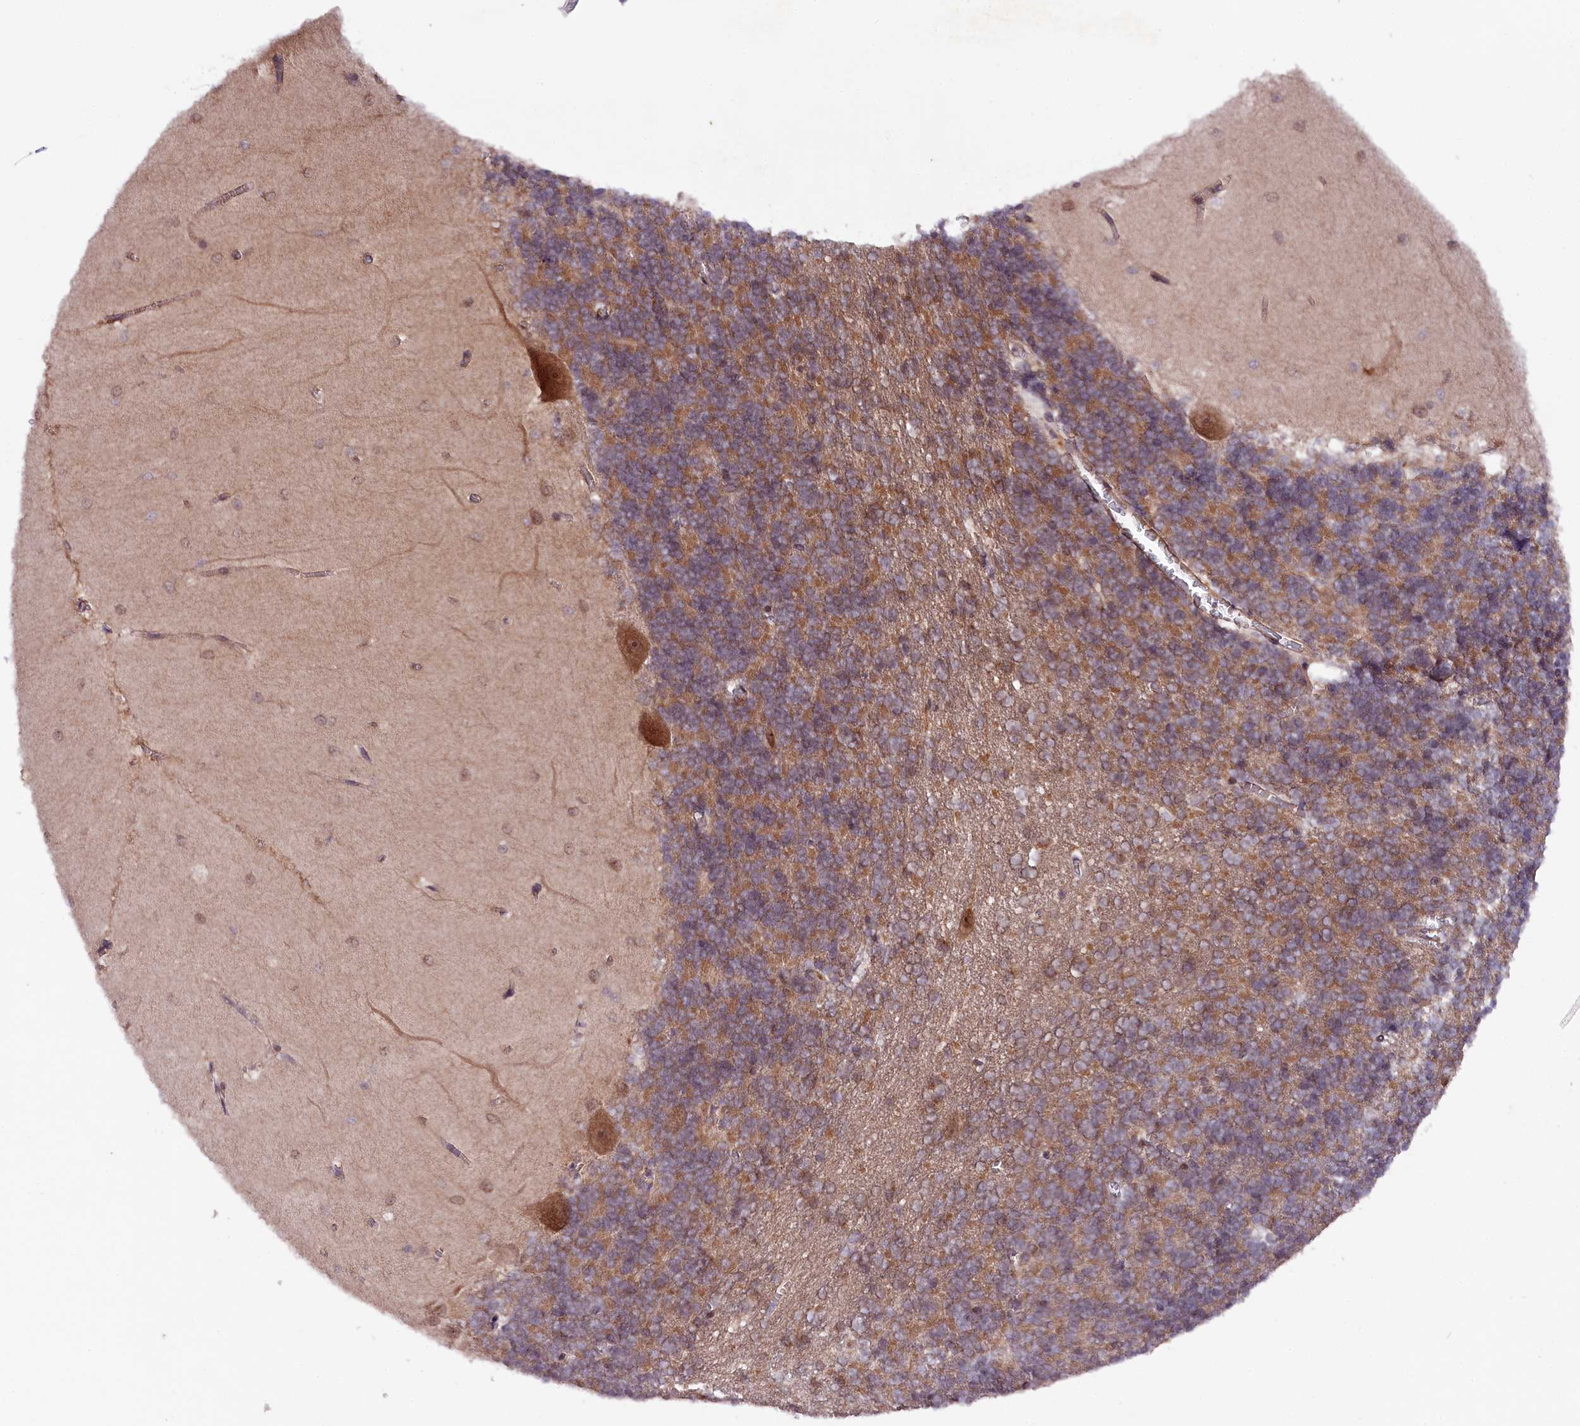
{"staining": {"intensity": "moderate", "quantity": "<25%", "location": "cytoplasmic/membranous"}, "tissue": "cerebellum", "cell_type": "Cells in granular layer", "image_type": "normal", "snomed": [{"axis": "morphology", "description": "Normal tissue, NOS"}, {"axis": "topography", "description": "Cerebellum"}], "caption": "A high-resolution histopathology image shows immunohistochemistry (IHC) staining of unremarkable cerebellum, which exhibits moderate cytoplasmic/membranous expression in approximately <25% of cells in granular layer.", "gene": "PHLDB1", "patient": {"sex": "male", "age": 37}}